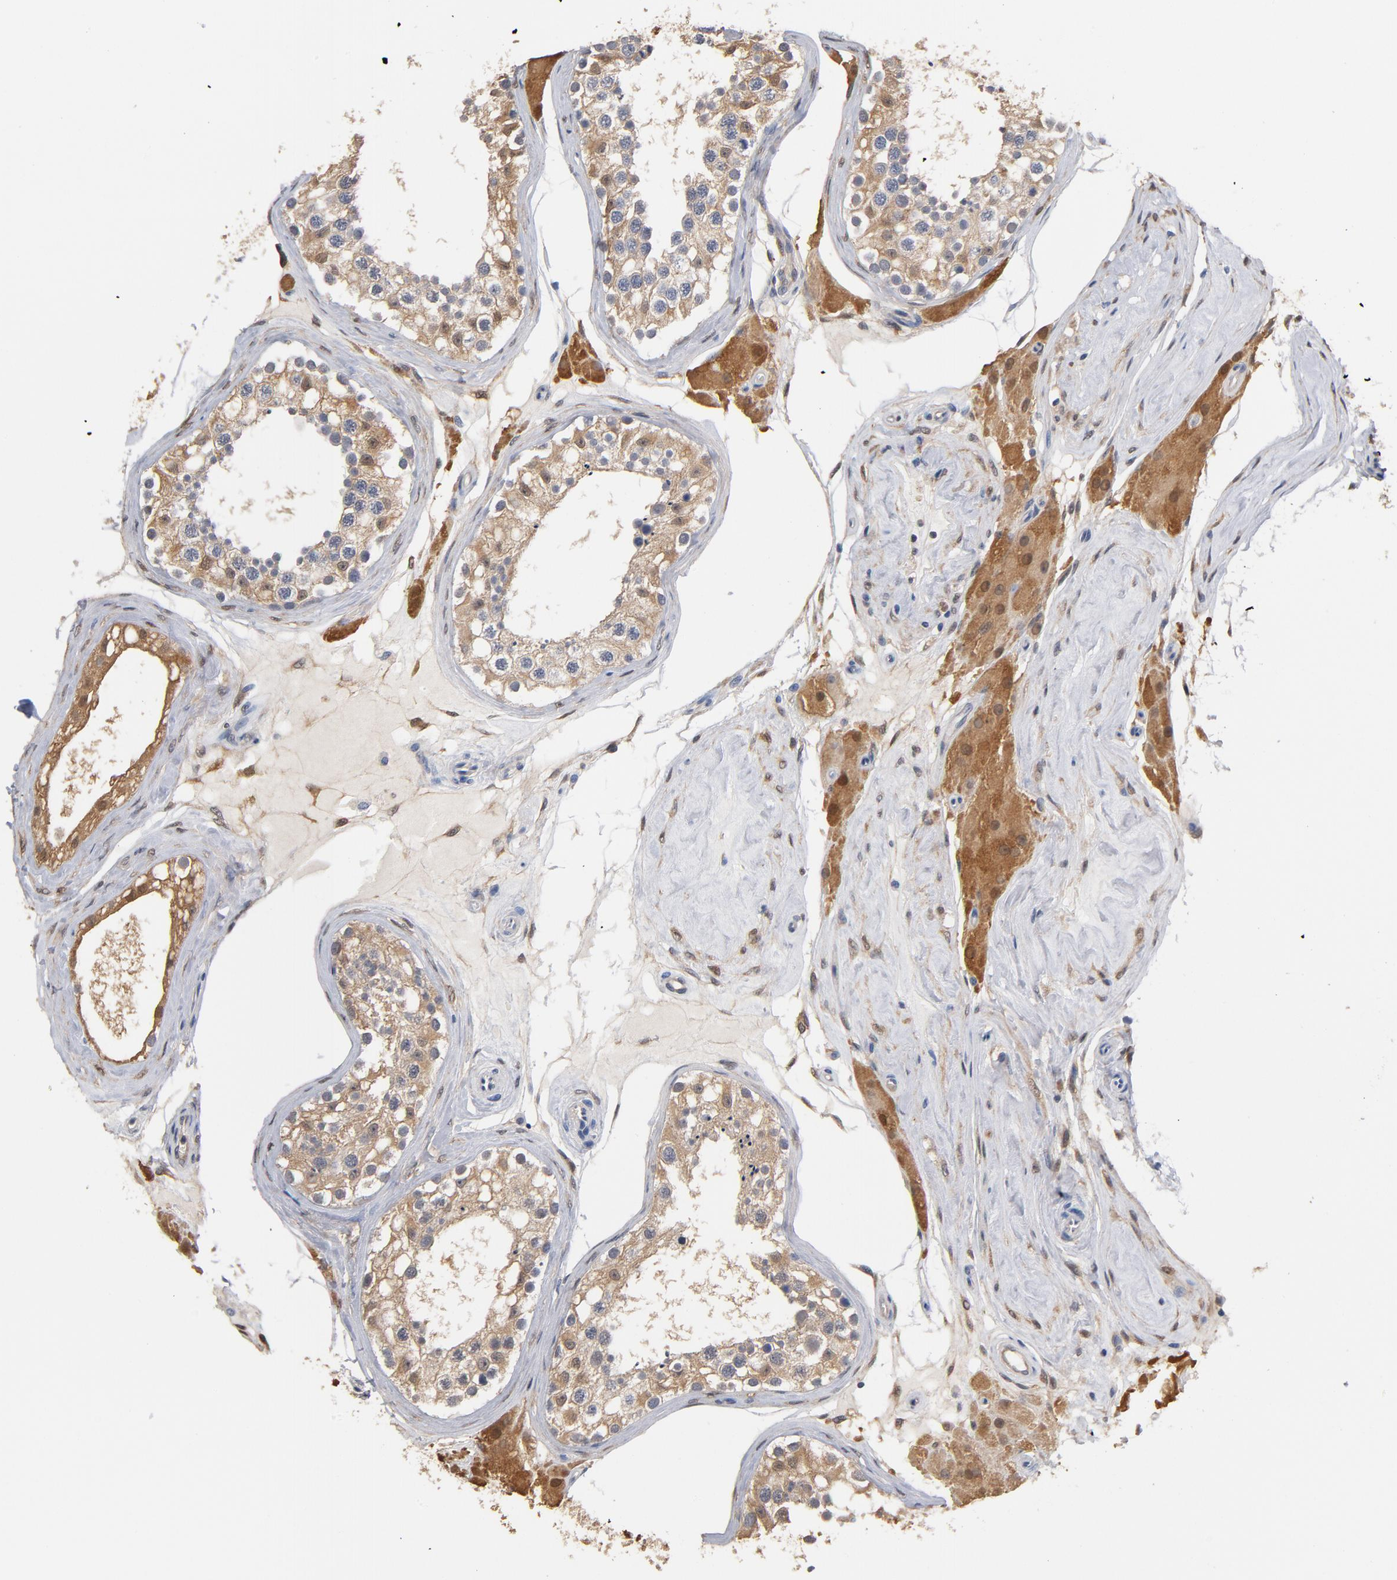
{"staining": {"intensity": "moderate", "quantity": ">75%", "location": "cytoplasmic/membranous"}, "tissue": "testis", "cell_type": "Cells in seminiferous ducts", "image_type": "normal", "snomed": [{"axis": "morphology", "description": "Normal tissue, NOS"}, {"axis": "topography", "description": "Testis"}], "caption": "Protein staining of unremarkable testis reveals moderate cytoplasmic/membranous staining in about >75% of cells in seminiferous ducts.", "gene": "MIF", "patient": {"sex": "male", "age": 68}}